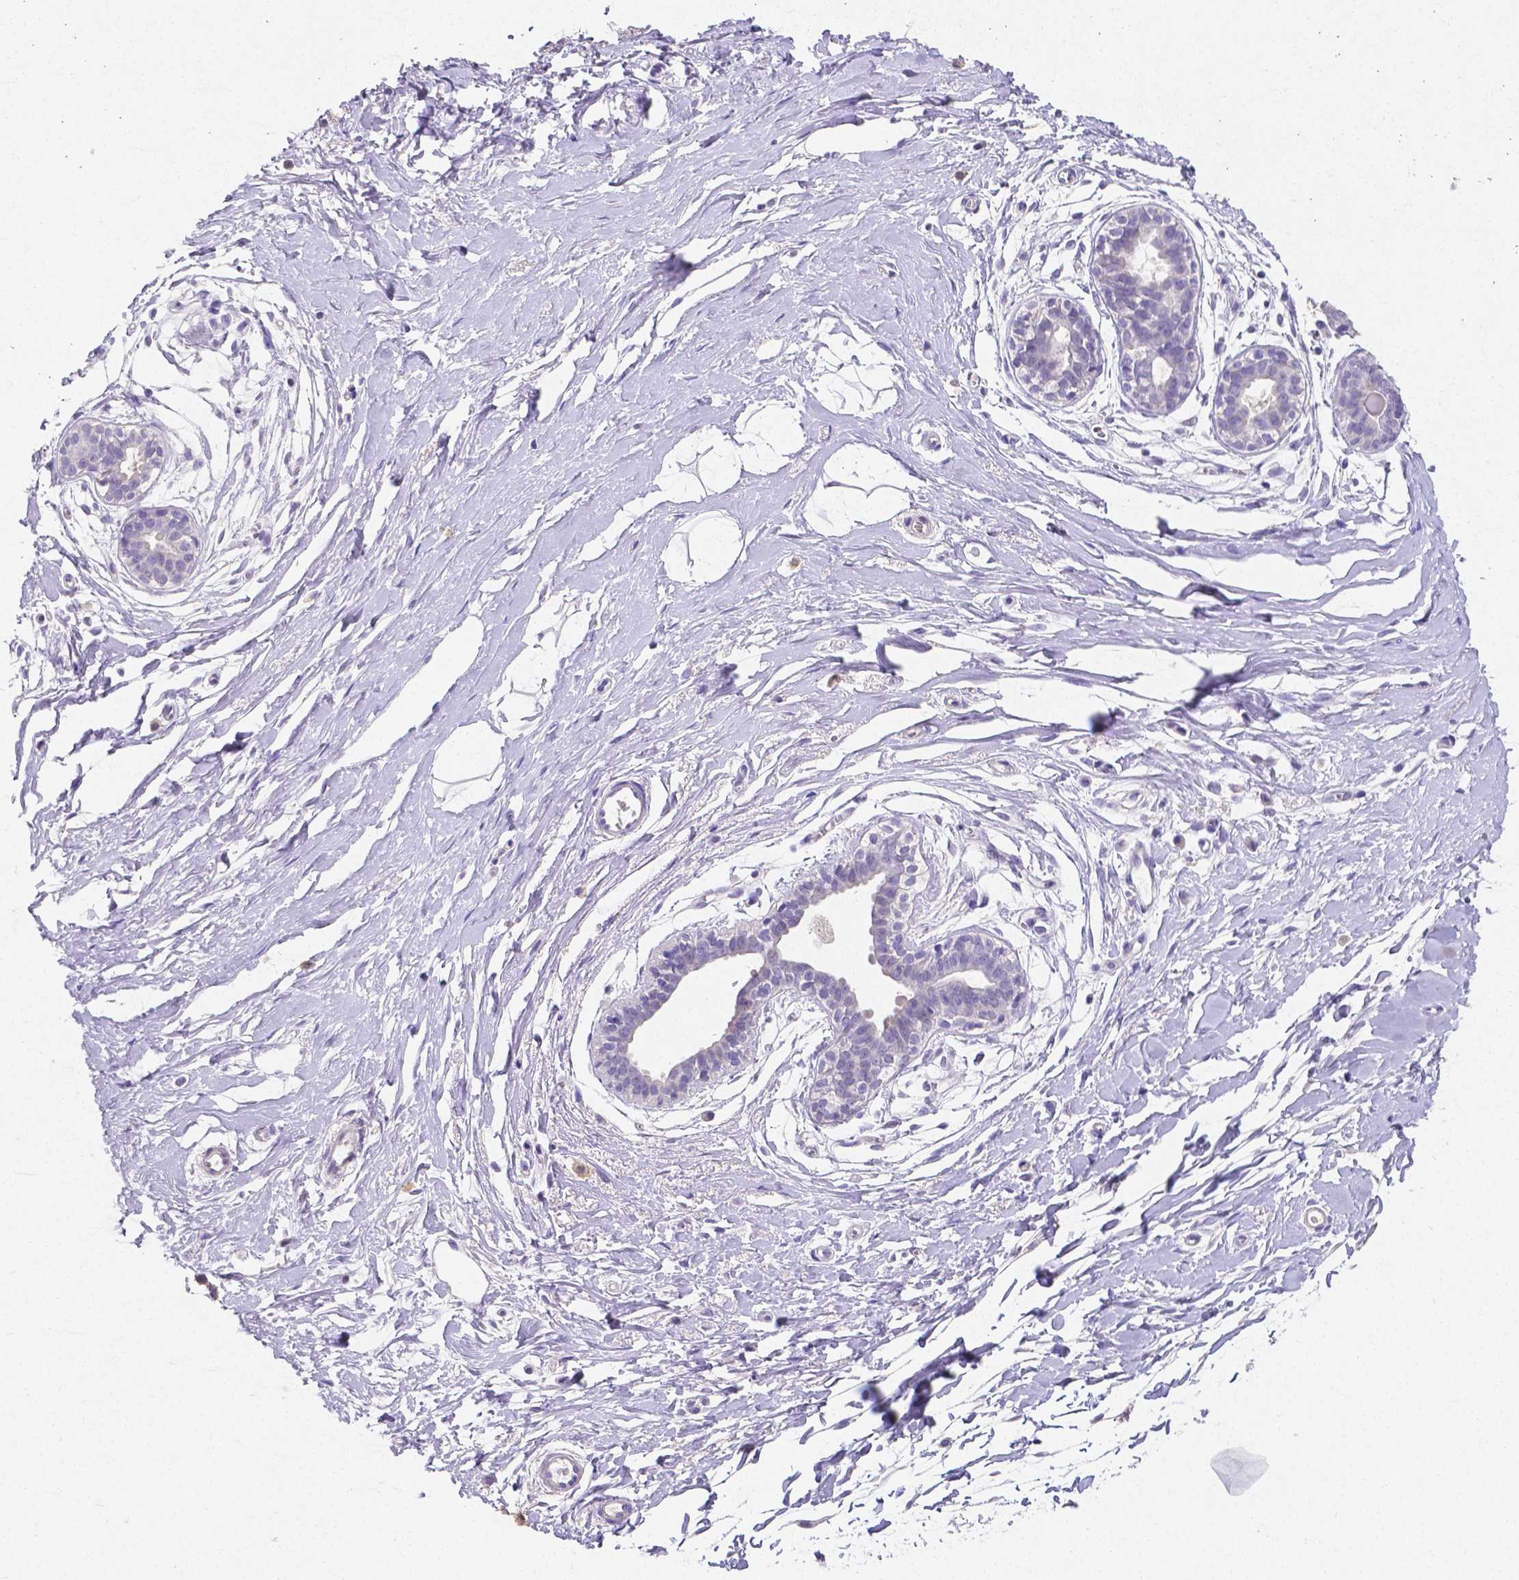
{"staining": {"intensity": "negative", "quantity": "none", "location": "none"}, "tissue": "breast", "cell_type": "Adipocytes", "image_type": "normal", "snomed": [{"axis": "morphology", "description": "Normal tissue, NOS"}, {"axis": "topography", "description": "Breast"}], "caption": "DAB immunohistochemical staining of unremarkable human breast exhibits no significant expression in adipocytes. (DAB (3,3'-diaminobenzidine) IHC visualized using brightfield microscopy, high magnification).", "gene": "SATB2", "patient": {"sex": "female", "age": 49}}